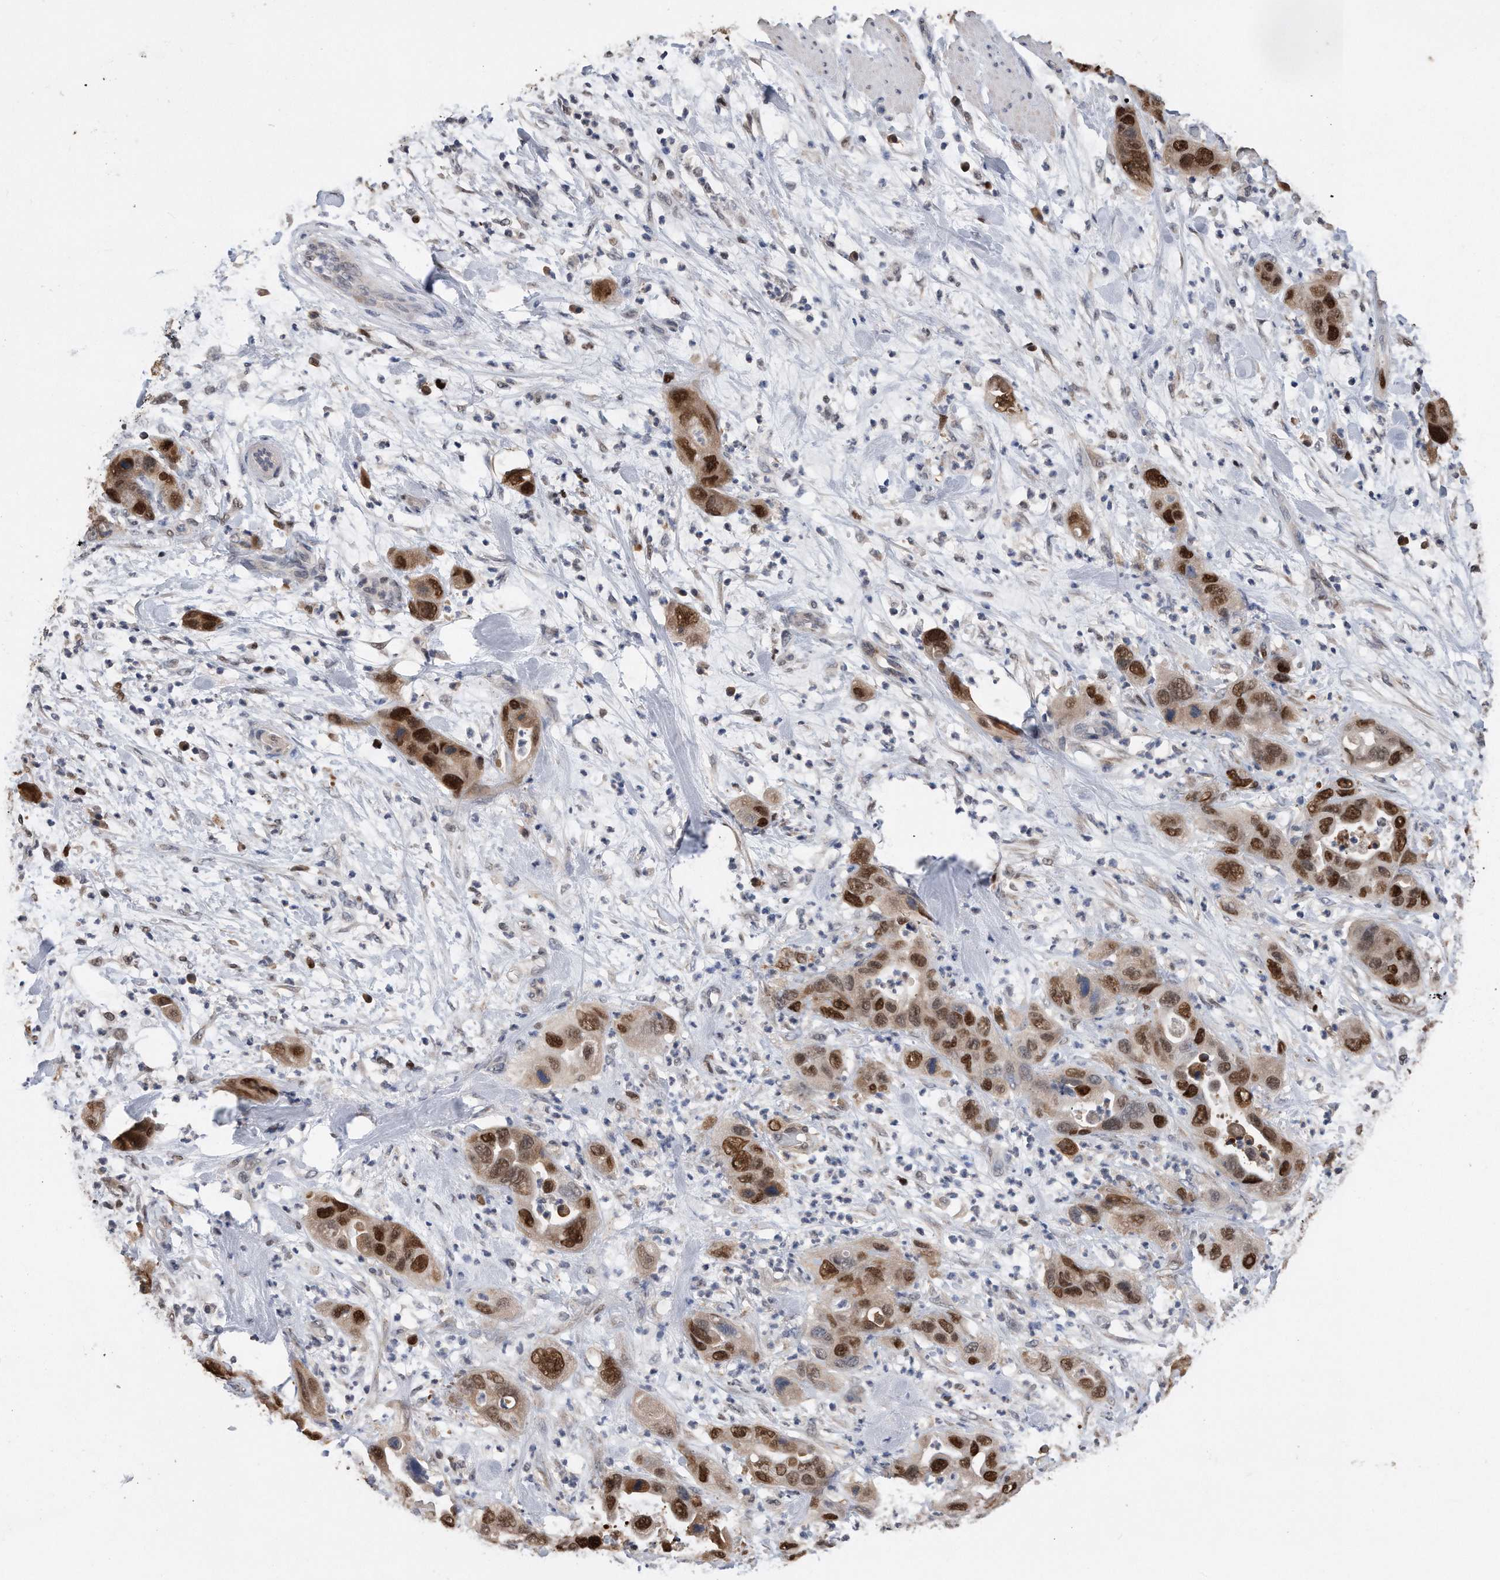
{"staining": {"intensity": "strong", "quantity": ">75%", "location": "nuclear"}, "tissue": "pancreatic cancer", "cell_type": "Tumor cells", "image_type": "cancer", "snomed": [{"axis": "morphology", "description": "Adenocarcinoma, NOS"}, {"axis": "topography", "description": "Pancreas"}], "caption": "A high-resolution histopathology image shows immunohistochemistry (IHC) staining of pancreatic cancer (adenocarcinoma), which displays strong nuclear staining in about >75% of tumor cells.", "gene": "PCNA", "patient": {"sex": "female", "age": 71}}